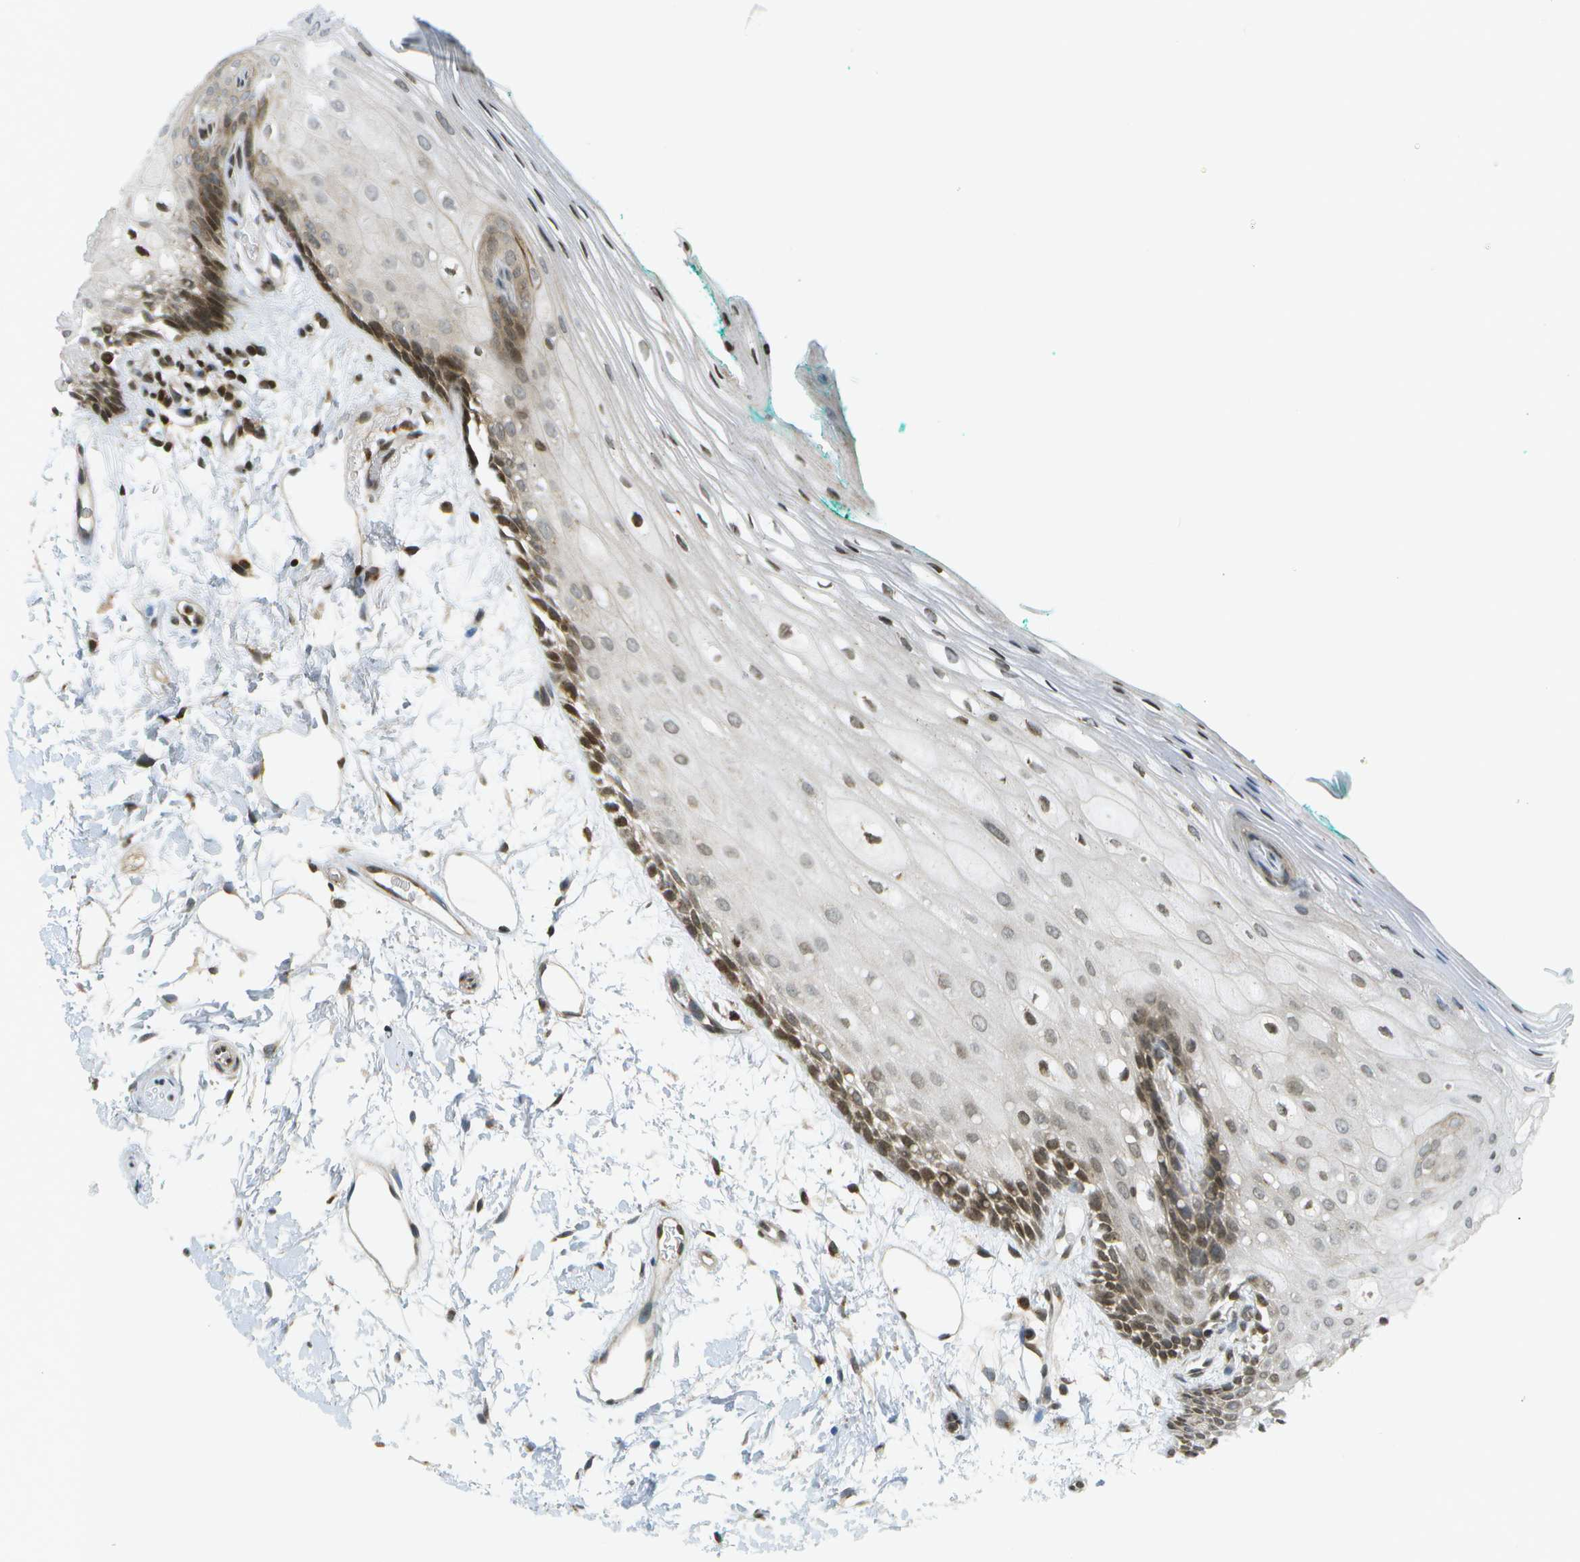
{"staining": {"intensity": "moderate", "quantity": "<25%", "location": "cytoplasmic/membranous,nuclear"}, "tissue": "oral mucosa", "cell_type": "Squamous epithelial cells", "image_type": "normal", "snomed": [{"axis": "morphology", "description": "Normal tissue, NOS"}, {"axis": "topography", "description": "Skeletal muscle"}, {"axis": "topography", "description": "Oral tissue"}, {"axis": "topography", "description": "Peripheral nerve tissue"}], "caption": "Benign oral mucosa demonstrates moderate cytoplasmic/membranous,nuclear expression in about <25% of squamous epithelial cells (DAB IHC with brightfield microscopy, high magnification)..", "gene": "EVC", "patient": {"sex": "female", "age": 84}}